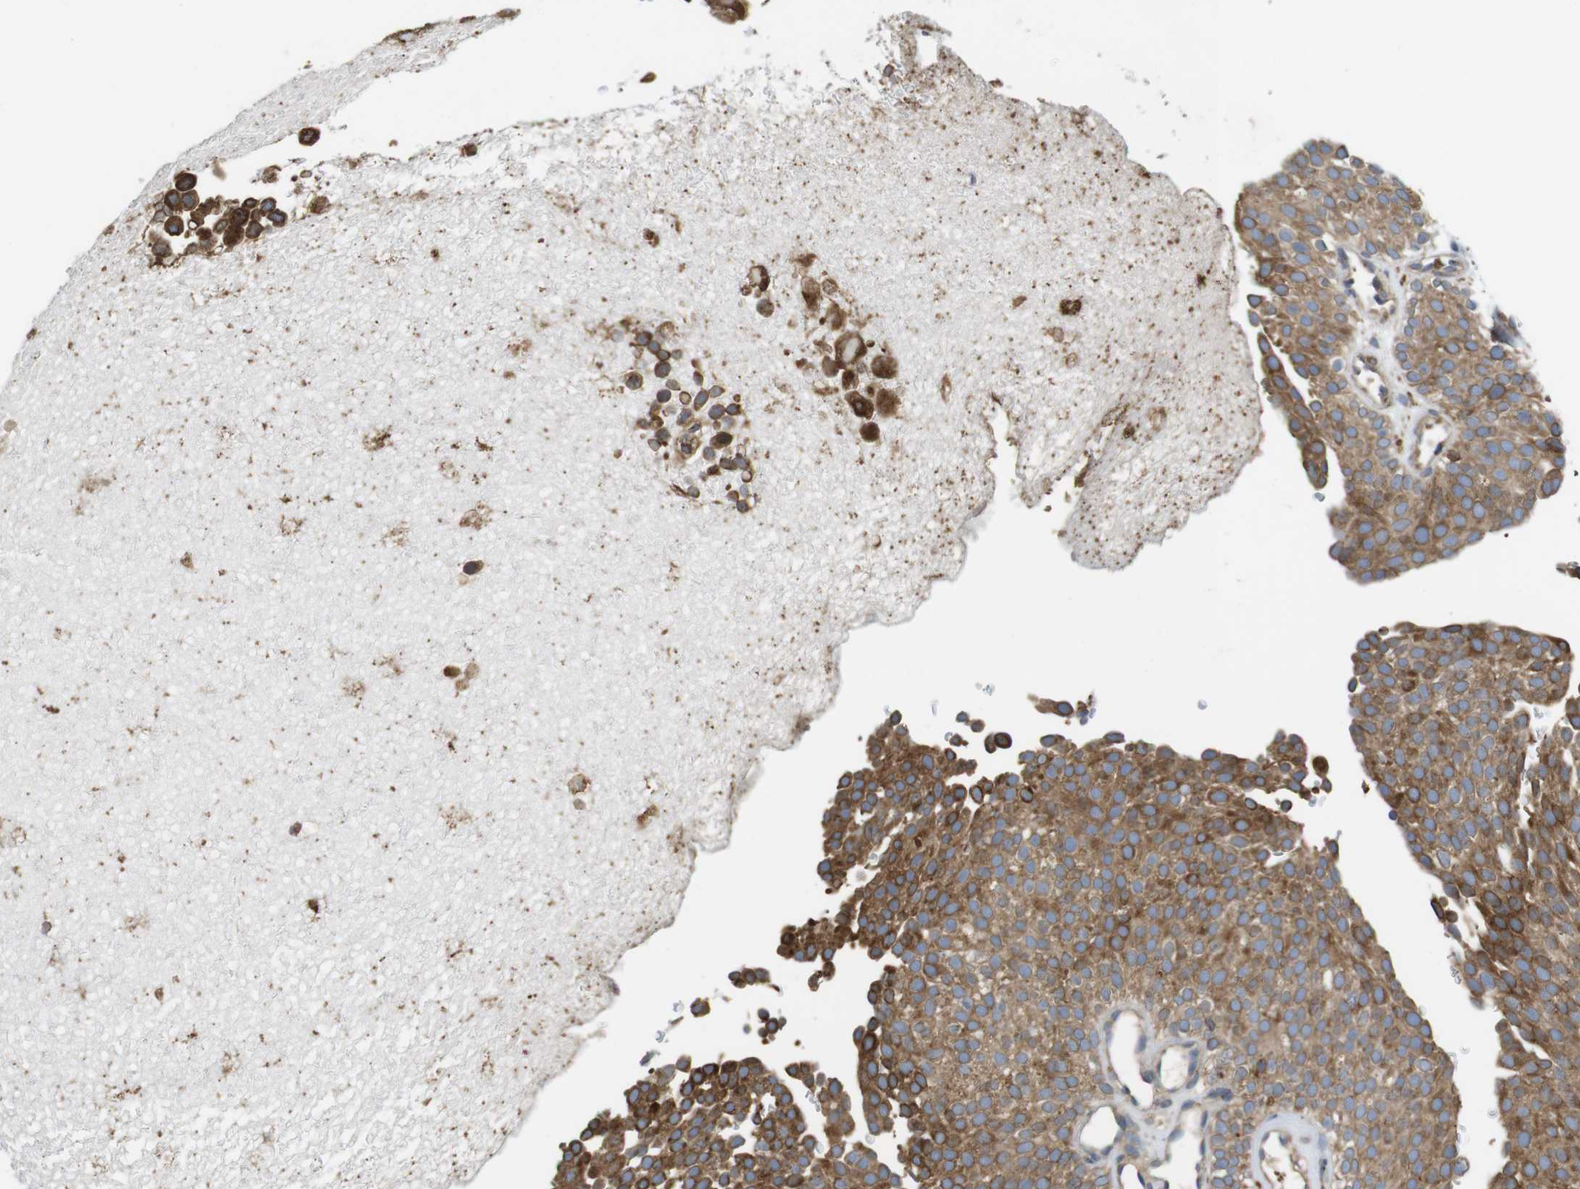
{"staining": {"intensity": "moderate", "quantity": ">75%", "location": "cytoplasmic/membranous"}, "tissue": "urothelial cancer", "cell_type": "Tumor cells", "image_type": "cancer", "snomed": [{"axis": "morphology", "description": "Urothelial carcinoma, Low grade"}, {"axis": "topography", "description": "Urinary bladder"}], "caption": "Low-grade urothelial carcinoma was stained to show a protein in brown. There is medium levels of moderate cytoplasmic/membranous expression in about >75% of tumor cells. The protein is shown in brown color, while the nuclei are stained blue.", "gene": "ARL6IP5", "patient": {"sex": "male", "age": 78}}